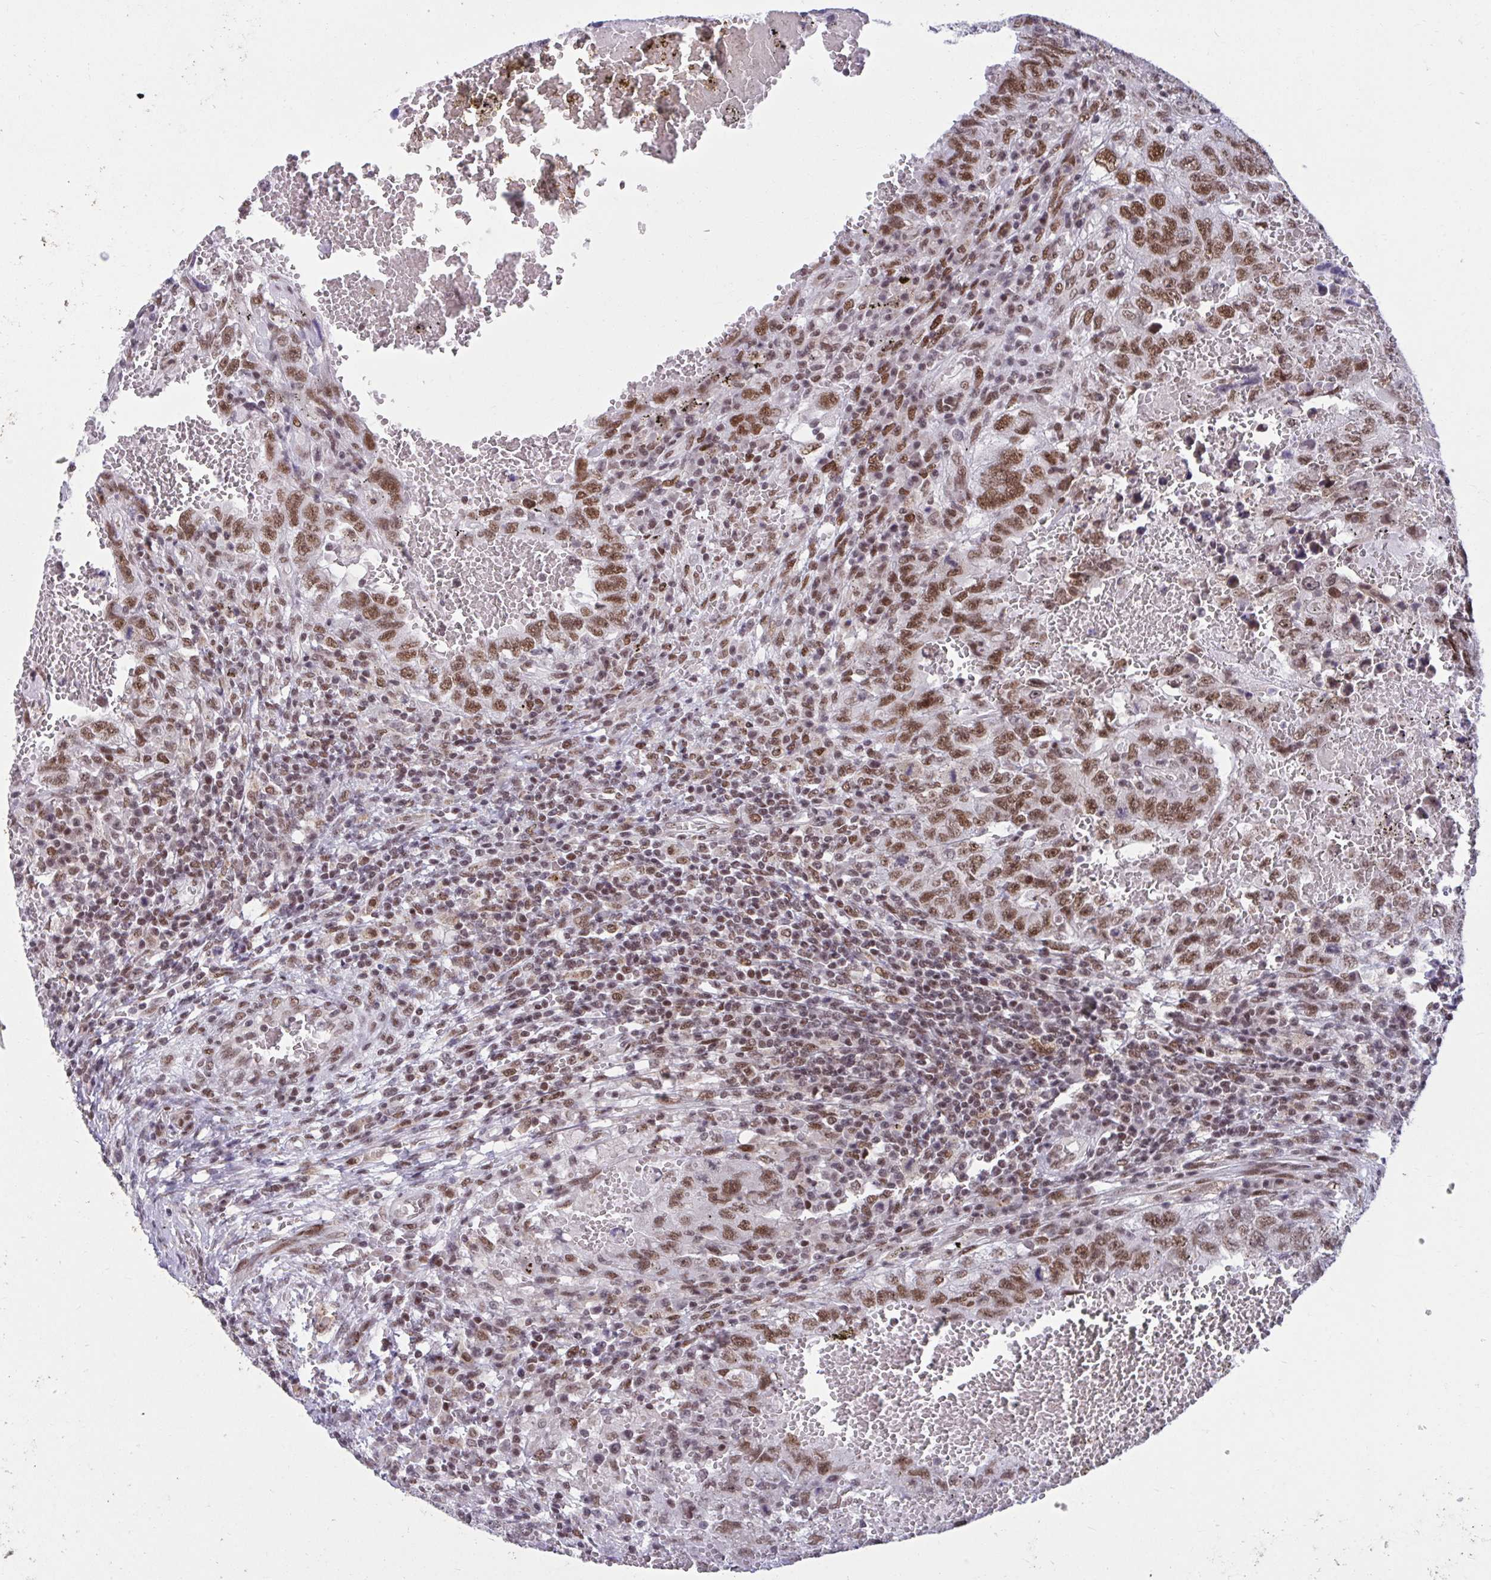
{"staining": {"intensity": "moderate", "quantity": ">75%", "location": "nuclear"}, "tissue": "testis cancer", "cell_type": "Tumor cells", "image_type": "cancer", "snomed": [{"axis": "morphology", "description": "Carcinoma, Embryonal, NOS"}, {"axis": "topography", "description": "Testis"}], "caption": "IHC (DAB (3,3'-diaminobenzidine)) staining of human embryonal carcinoma (testis) exhibits moderate nuclear protein positivity in about >75% of tumor cells.", "gene": "PHF10", "patient": {"sex": "male", "age": 26}}